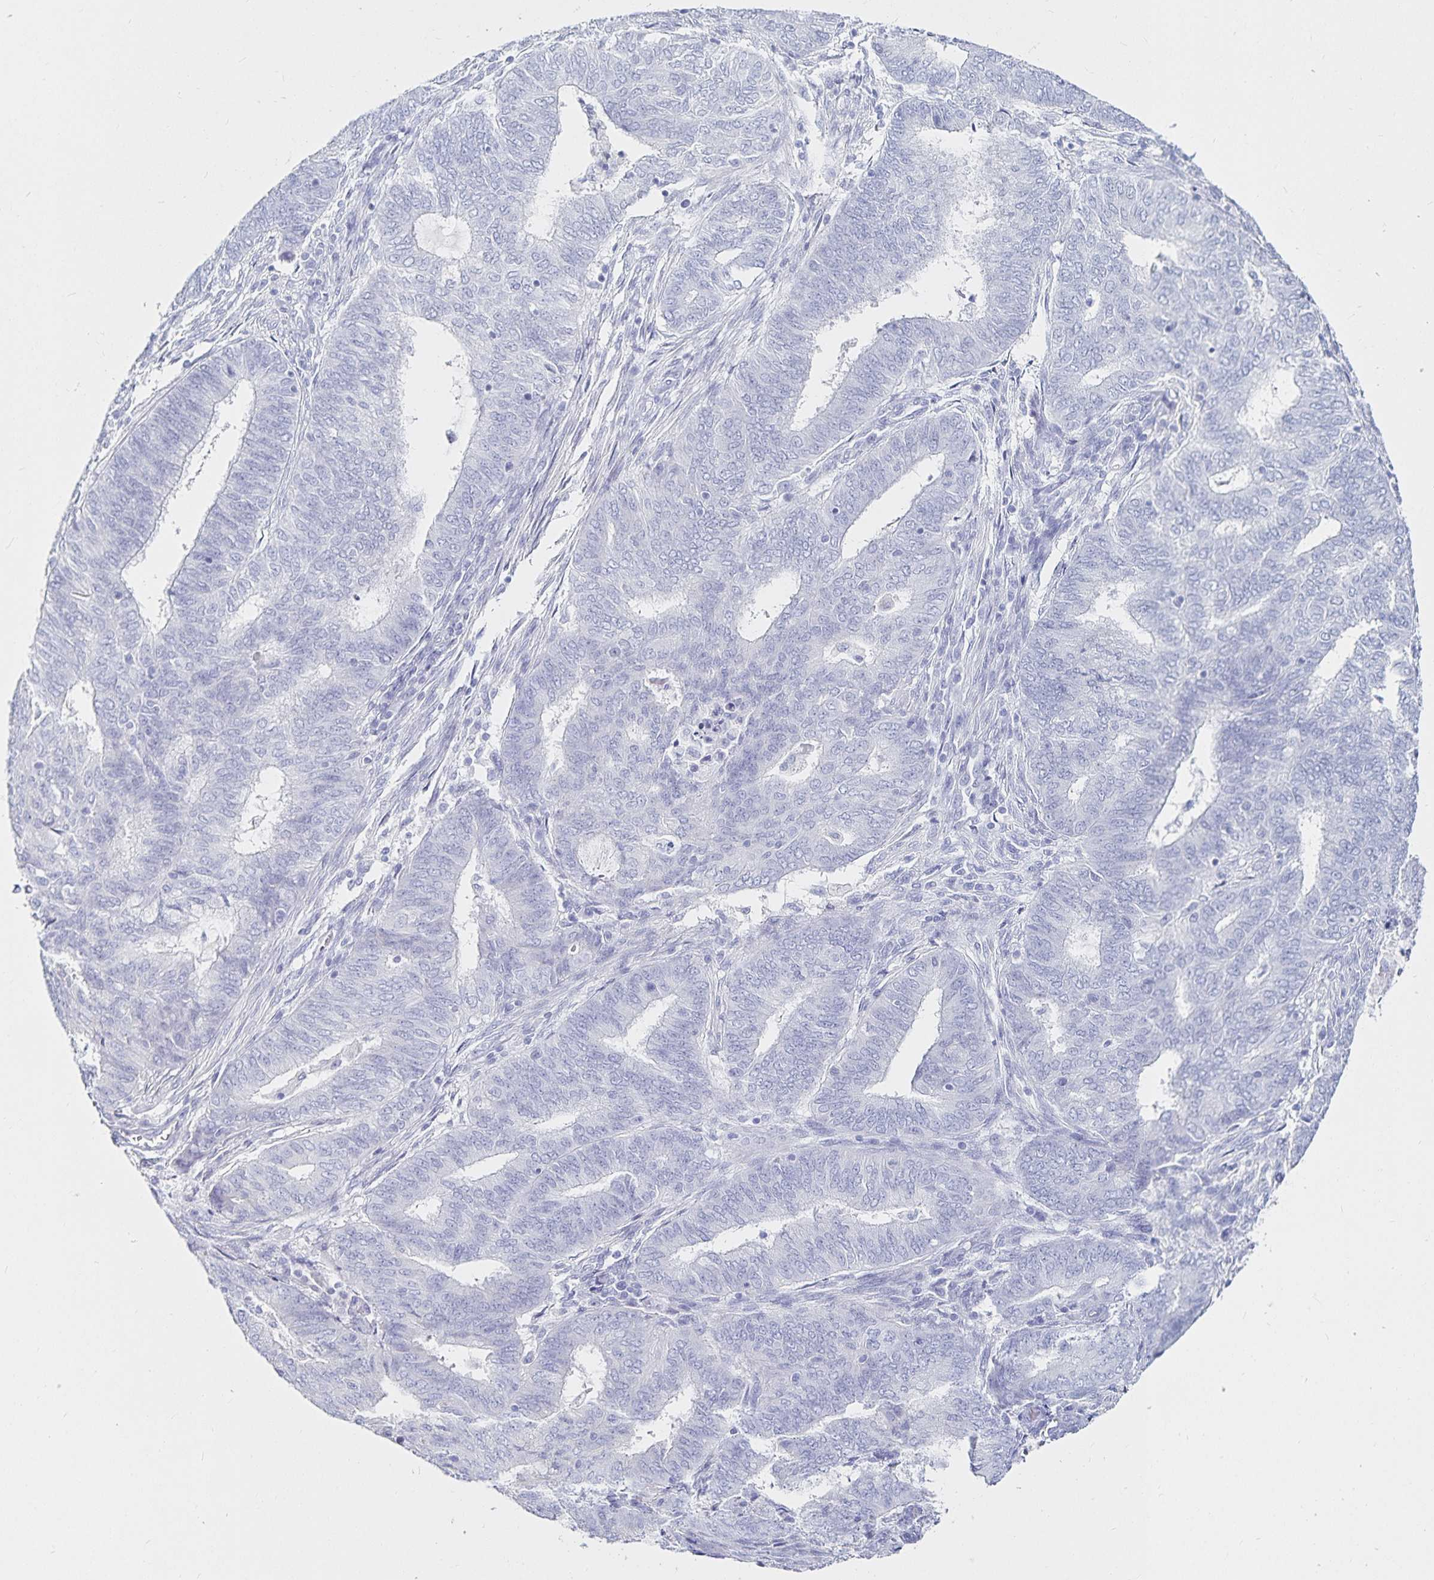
{"staining": {"intensity": "negative", "quantity": "none", "location": "none"}, "tissue": "endometrial cancer", "cell_type": "Tumor cells", "image_type": "cancer", "snomed": [{"axis": "morphology", "description": "Adenocarcinoma, NOS"}, {"axis": "topography", "description": "Endometrium"}], "caption": "The immunohistochemistry histopathology image has no significant staining in tumor cells of endometrial adenocarcinoma tissue.", "gene": "TNIP1", "patient": {"sex": "female", "age": 62}}